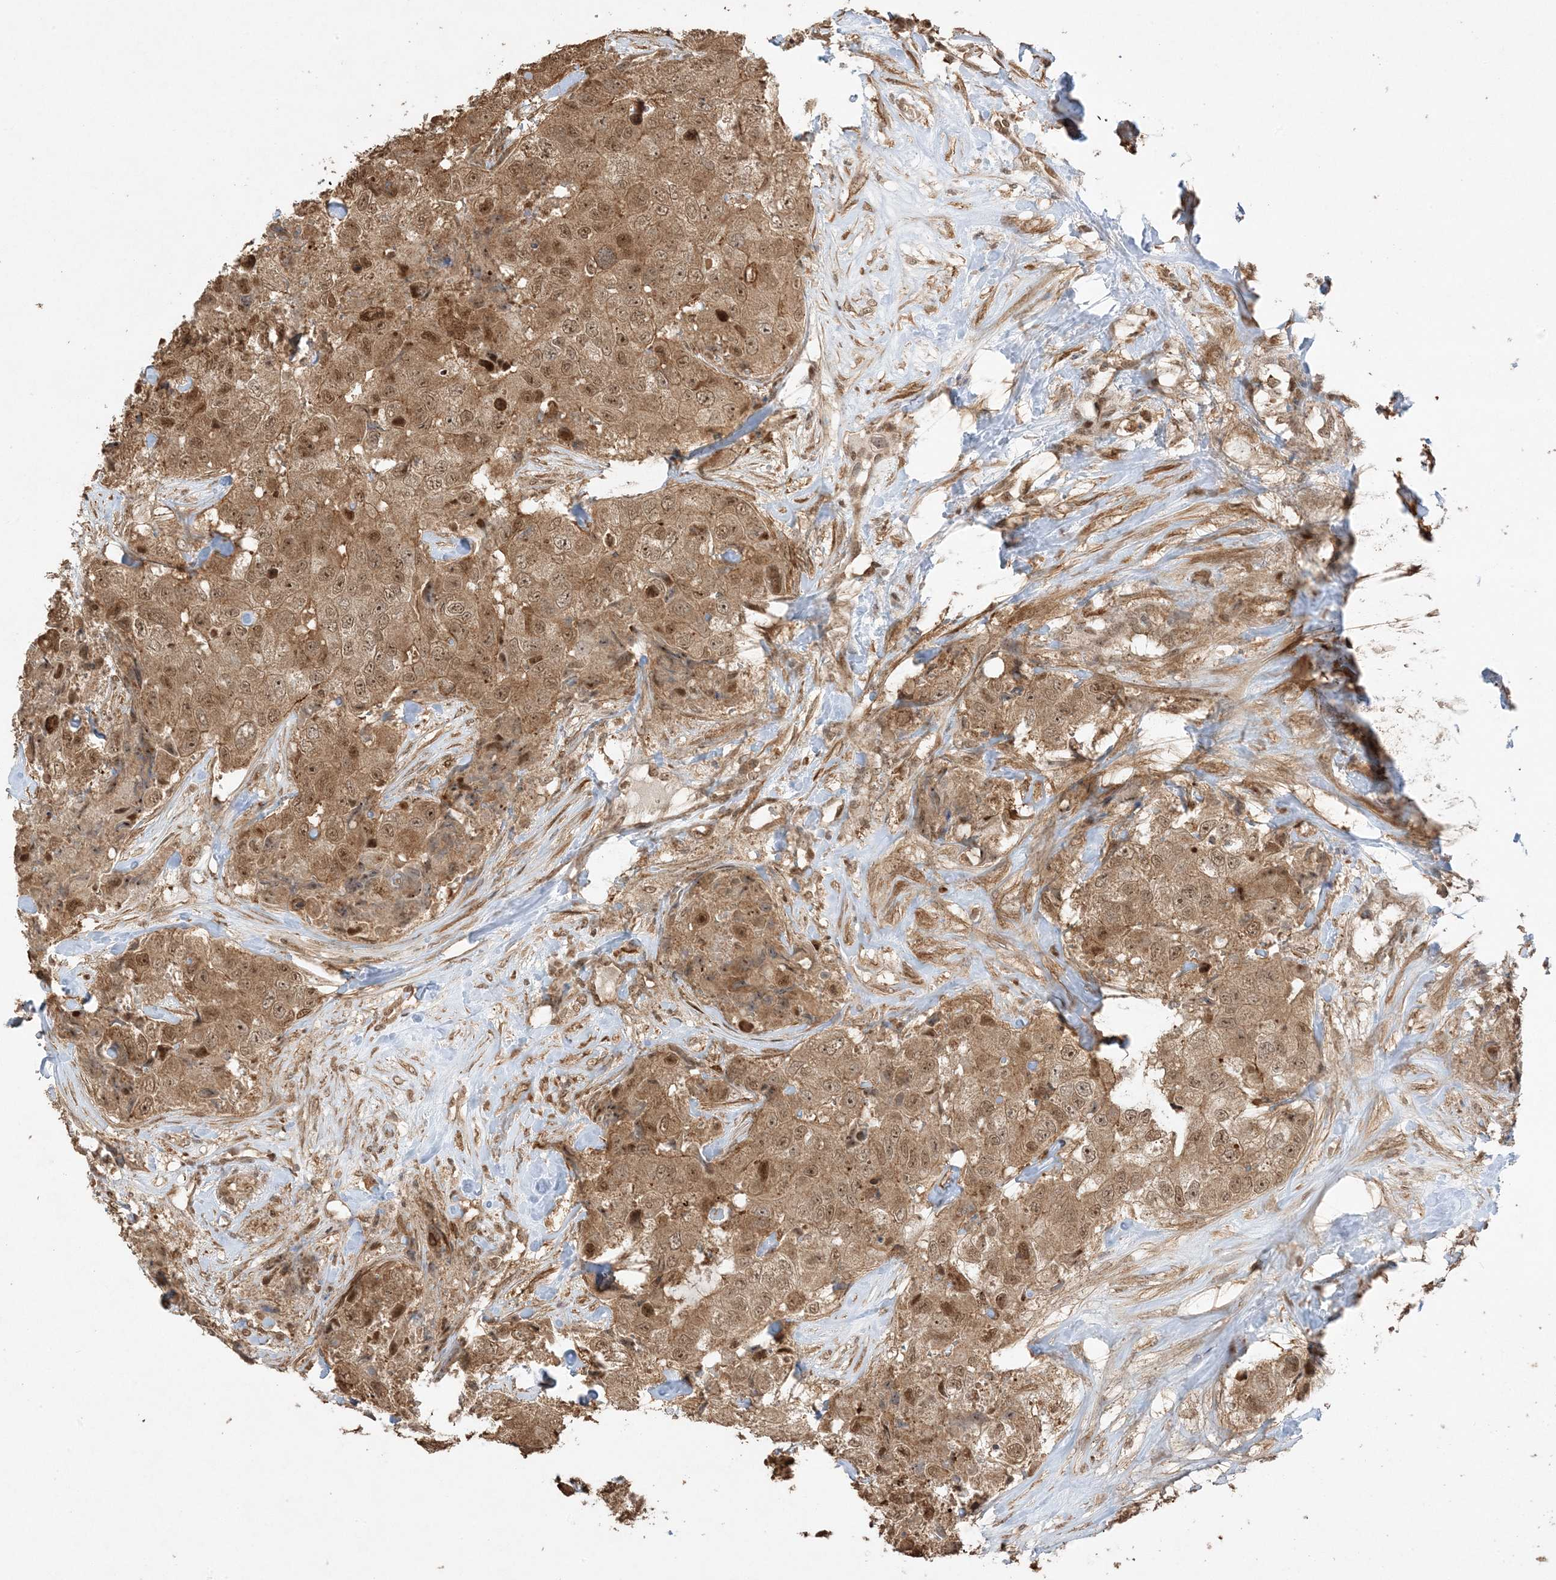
{"staining": {"intensity": "moderate", "quantity": ">75%", "location": "cytoplasmic/membranous,nuclear"}, "tissue": "breast cancer", "cell_type": "Tumor cells", "image_type": "cancer", "snomed": [{"axis": "morphology", "description": "Duct carcinoma"}, {"axis": "topography", "description": "Breast"}], "caption": "Breast cancer stained with a protein marker exhibits moderate staining in tumor cells.", "gene": "ZBTB41", "patient": {"sex": "female", "age": 62}}